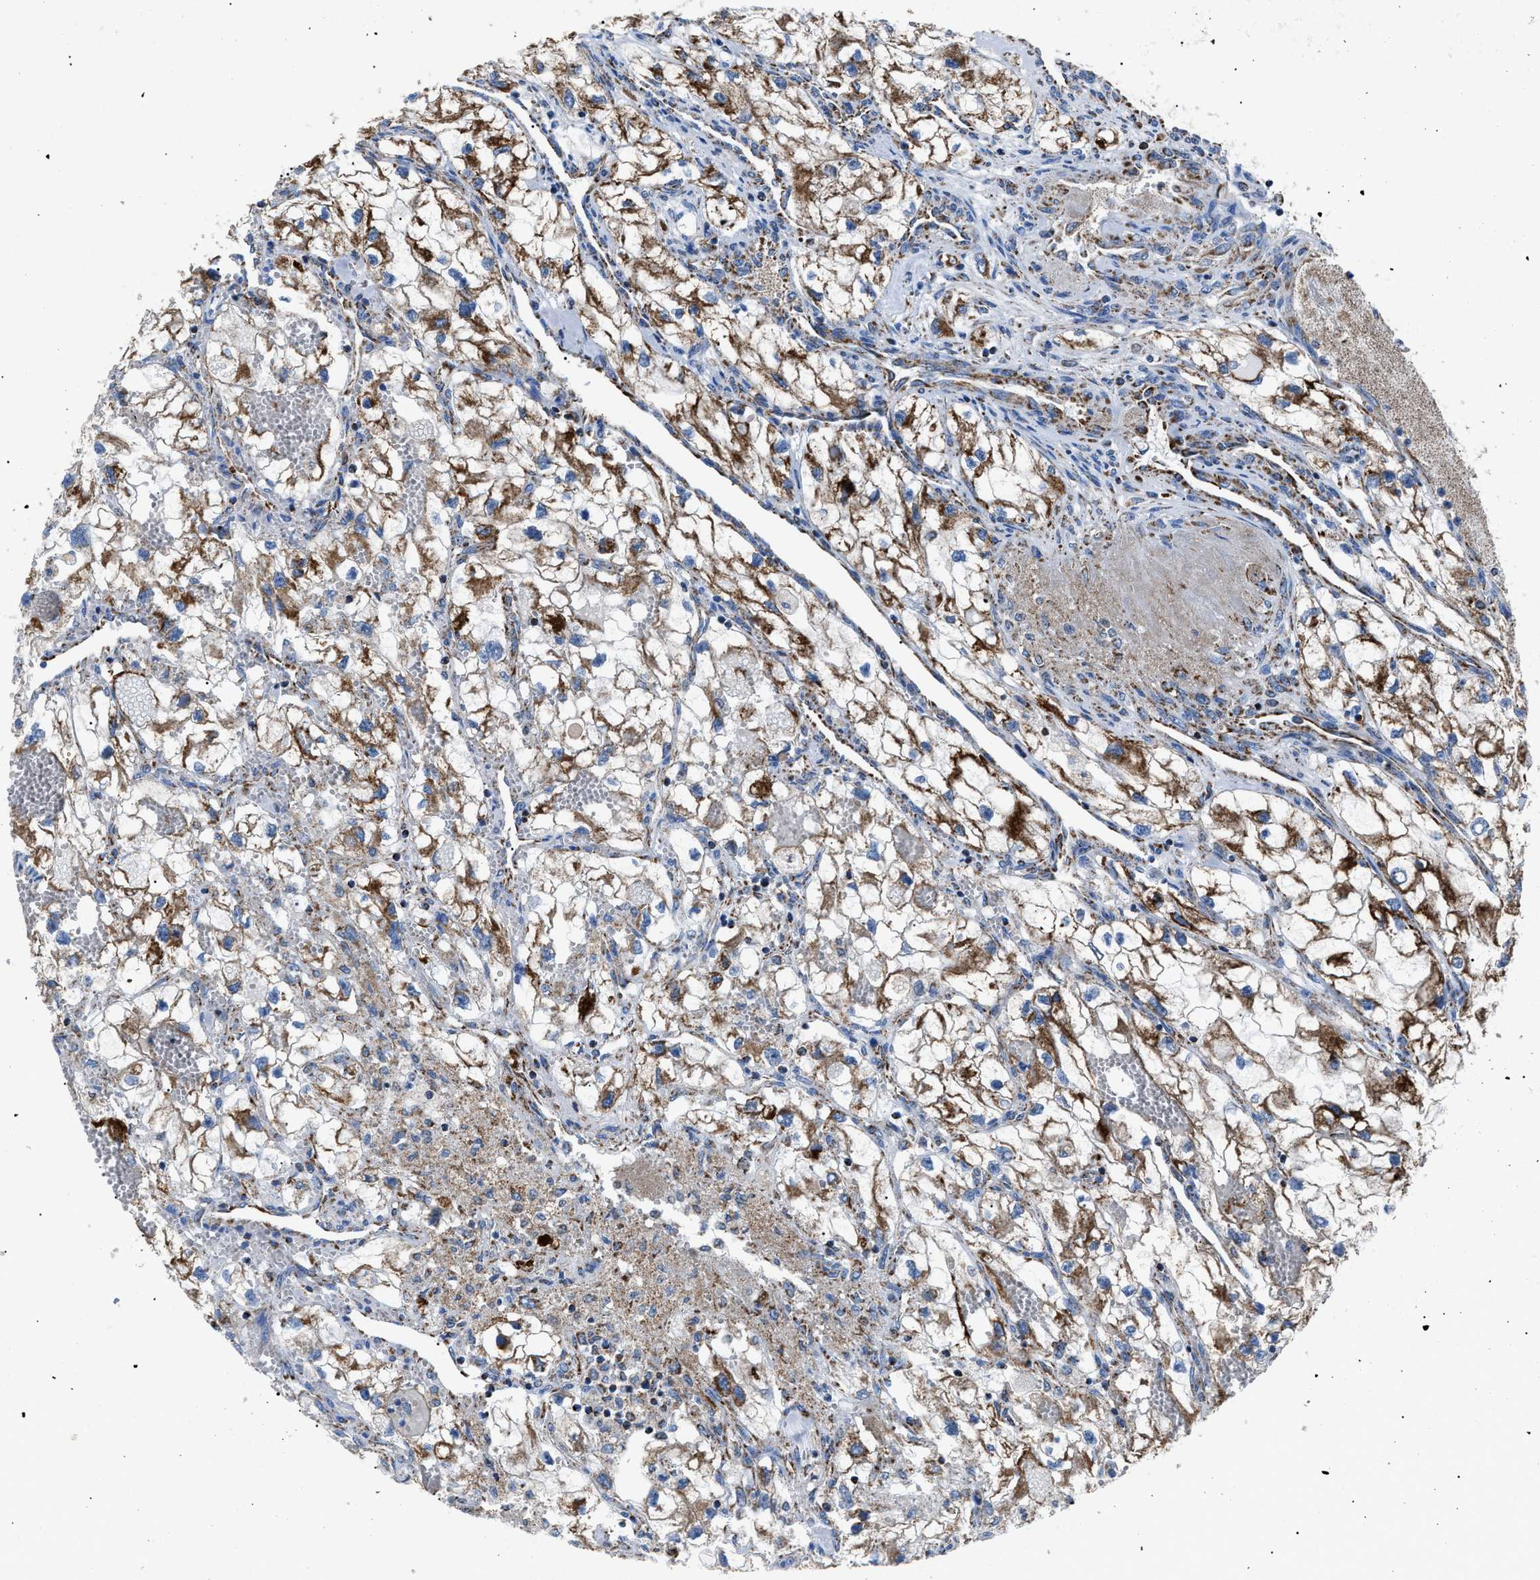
{"staining": {"intensity": "strong", "quantity": ">75%", "location": "cytoplasmic/membranous"}, "tissue": "renal cancer", "cell_type": "Tumor cells", "image_type": "cancer", "snomed": [{"axis": "morphology", "description": "Adenocarcinoma, NOS"}, {"axis": "topography", "description": "Kidney"}], "caption": "An image of human renal cancer (adenocarcinoma) stained for a protein demonstrates strong cytoplasmic/membranous brown staining in tumor cells. (Brightfield microscopy of DAB IHC at high magnification).", "gene": "PHB2", "patient": {"sex": "female", "age": 70}}